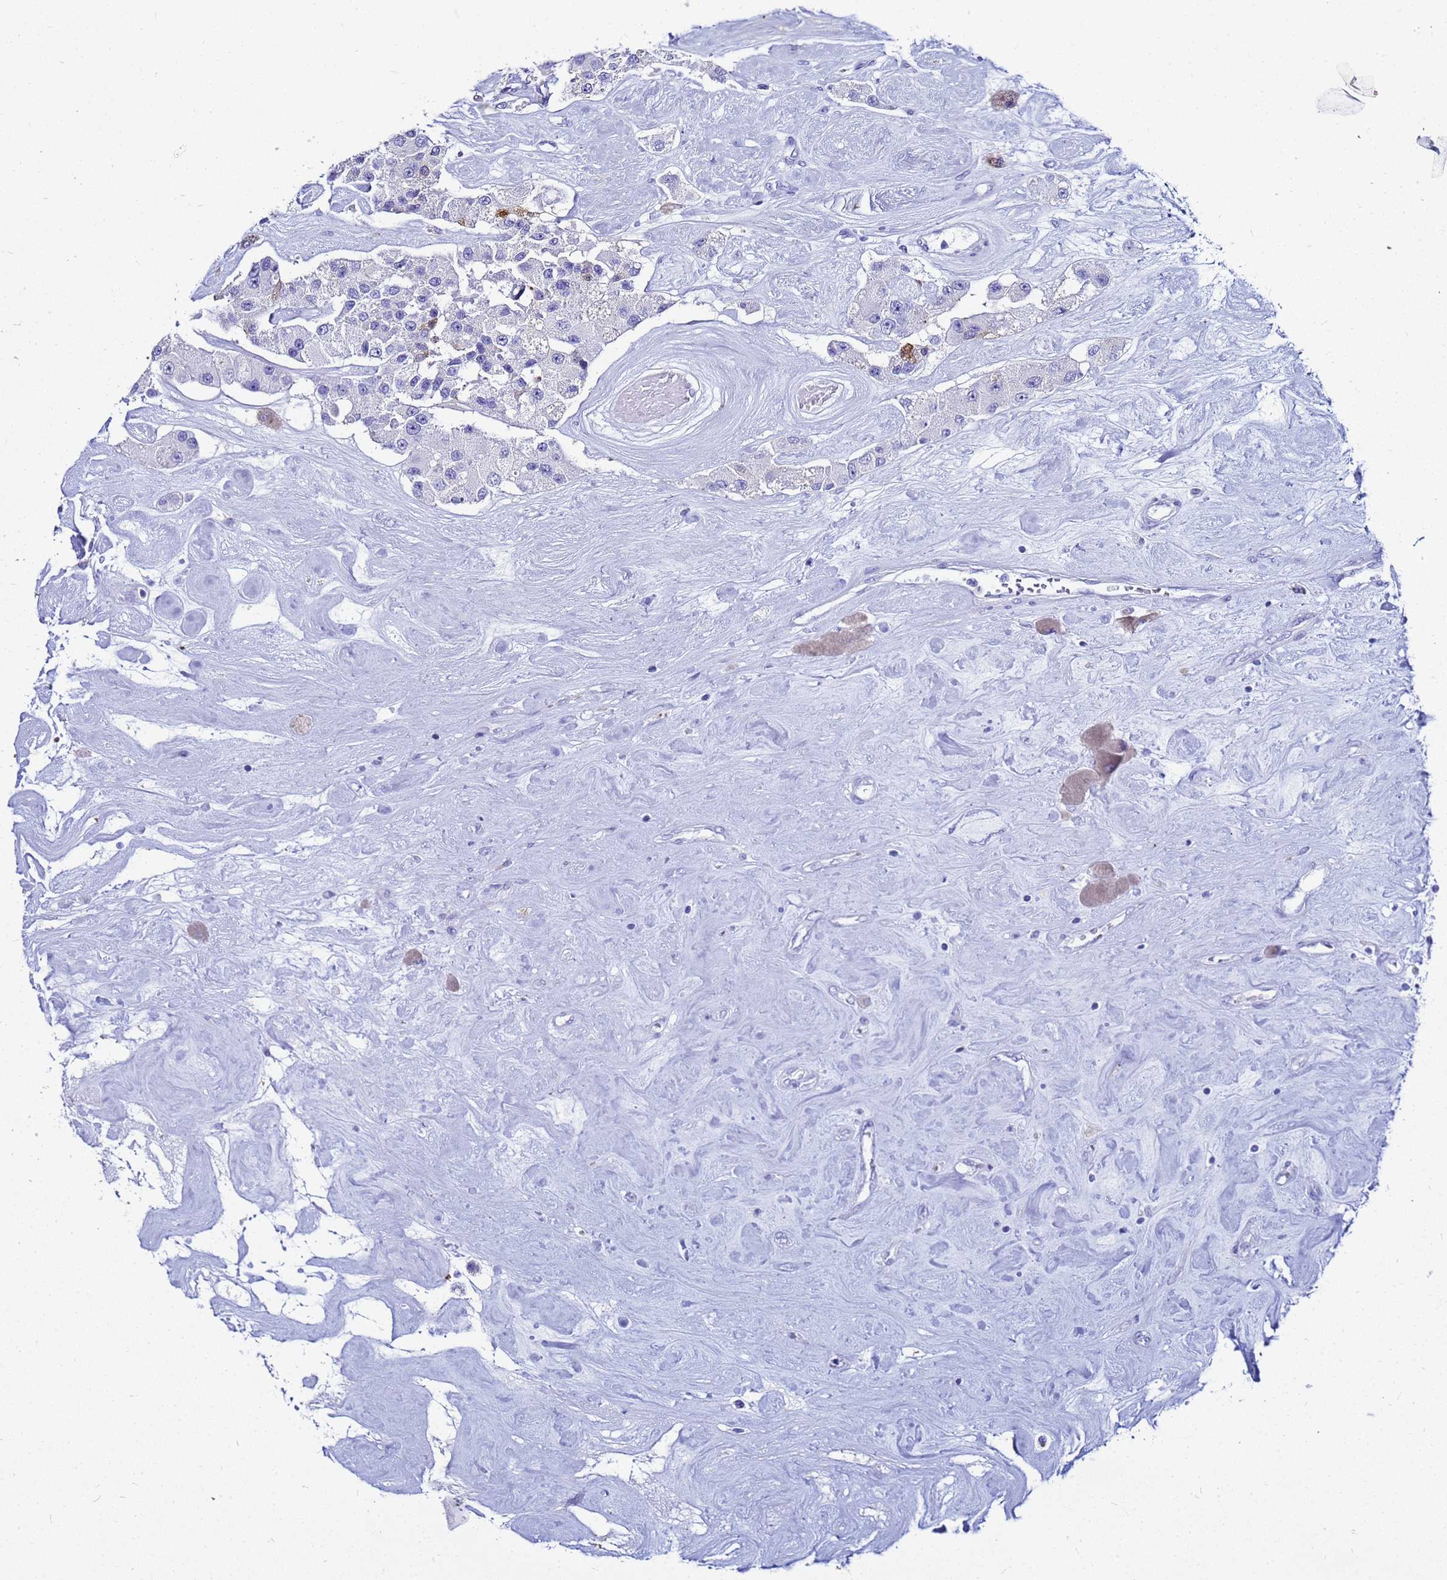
{"staining": {"intensity": "strong", "quantity": "<25%", "location": "cytoplasmic/membranous"}, "tissue": "carcinoid", "cell_type": "Tumor cells", "image_type": "cancer", "snomed": [{"axis": "morphology", "description": "Carcinoid, malignant, NOS"}, {"axis": "topography", "description": "Pancreas"}], "caption": "Tumor cells demonstrate medium levels of strong cytoplasmic/membranous expression in about <25% of cells in carcinoid.", "gene": "CKB", "patient": {"sex": "male", "age": 41}}